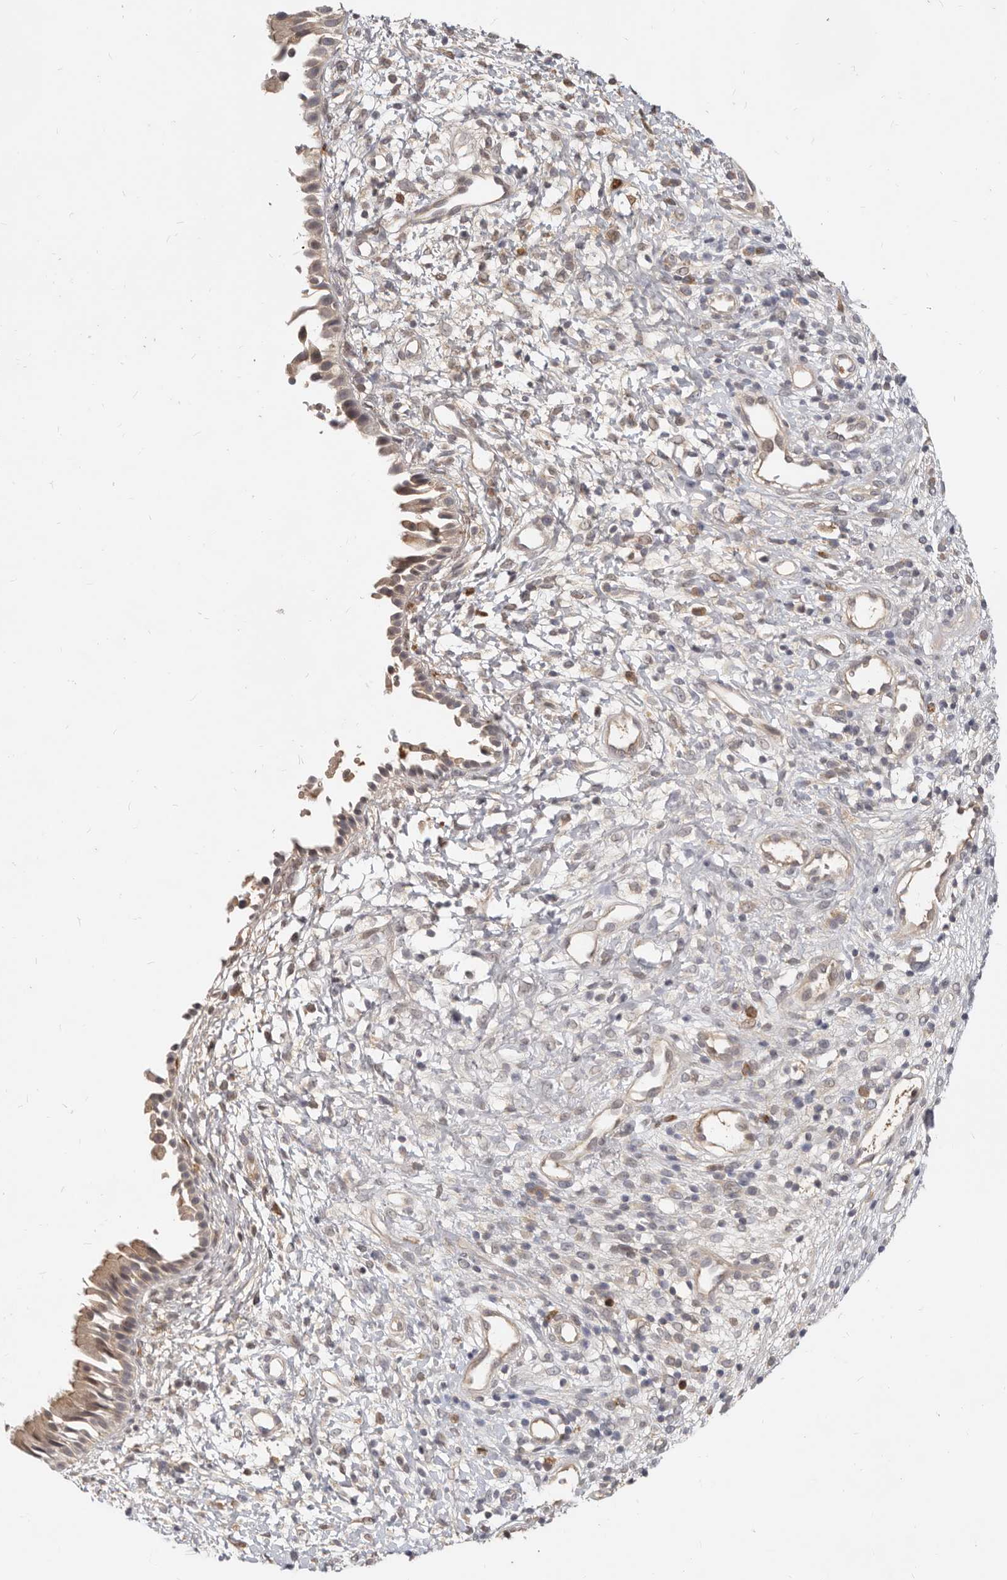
{"staining": {"intensity": "weak", "quantity": "25%-75%", "location": "cytoplasmic/membranous"}, "tissue": "nasopharynx", "cell_type": "Respiratory epithelial cells", "image_type": "normal", "snomed": [{"axis": "morphology", "description": "Normal tissue, NOS"}, {"axis": "topography", "description": "Nasopharynx"}], "caption": "Protein expression analysis of unremarkable human nasopharynx reveals weak cytoplasmic/membranous staining in about 25%-75% of respiratory epithelial cells.", "gene": "USP49", "patient": {"sex": "male", "age": 22}}